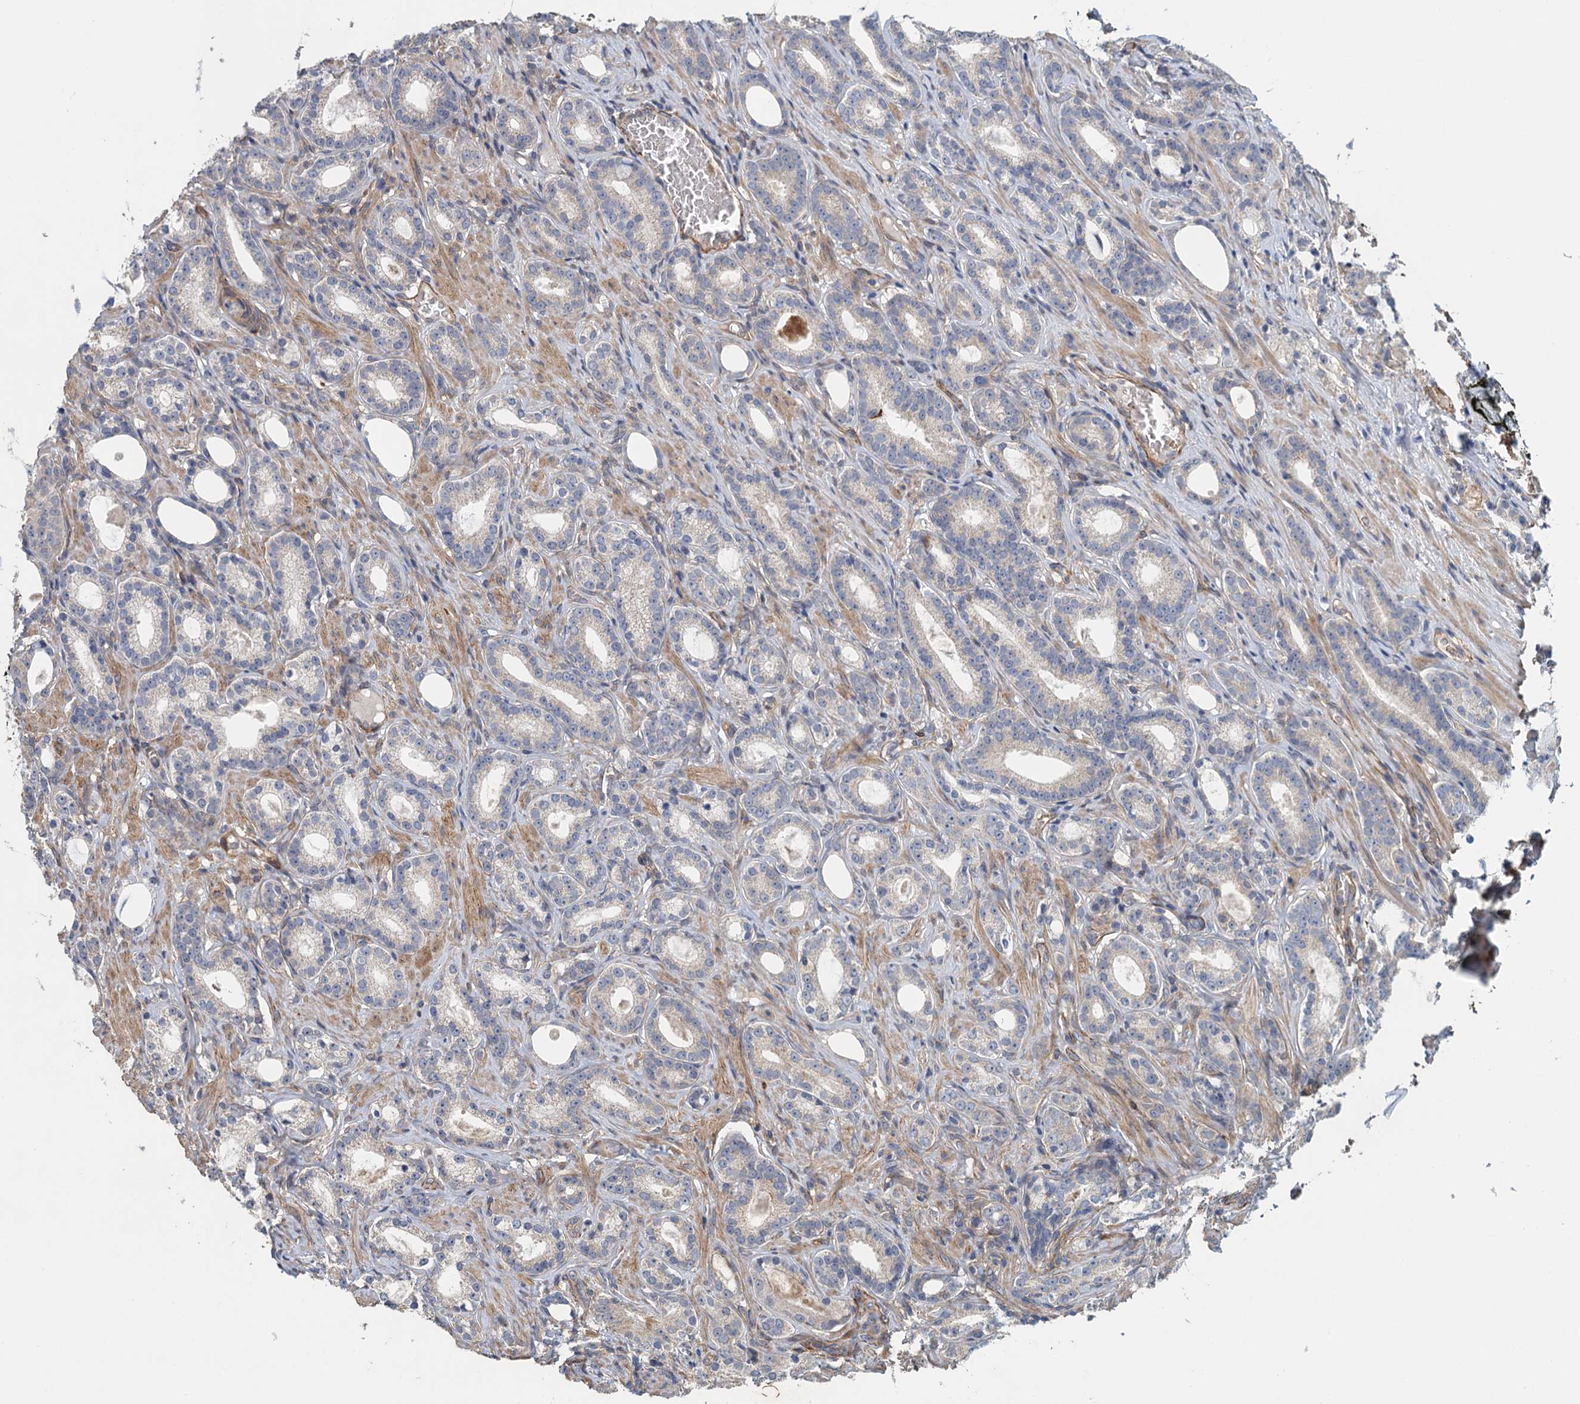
{"staining": {"intensity": "moderate", "quantity": "<25%", "location": "cytoplasmic/membranous"}, "tissue": "prostate cancer", "cell_type": "Tumor cells", "image_type": "cancer", "snomed": [{"axis": "morphology", "description": "Adenocarcinoma, Low grade"}, {"axis": "topography", "description": "Prostate"}], "caption": "This histopathology image displays prostate adenocarcinoma (low-grade) stained with immunohistochemistry to label a protein in brown. The cytoplasmic/membranous of tumor cells show moderate positivity for the protein. Nuclei are counter-stained blue.", "gene": "RSAD2", "patient": {"sex": "male", "age": 71}}